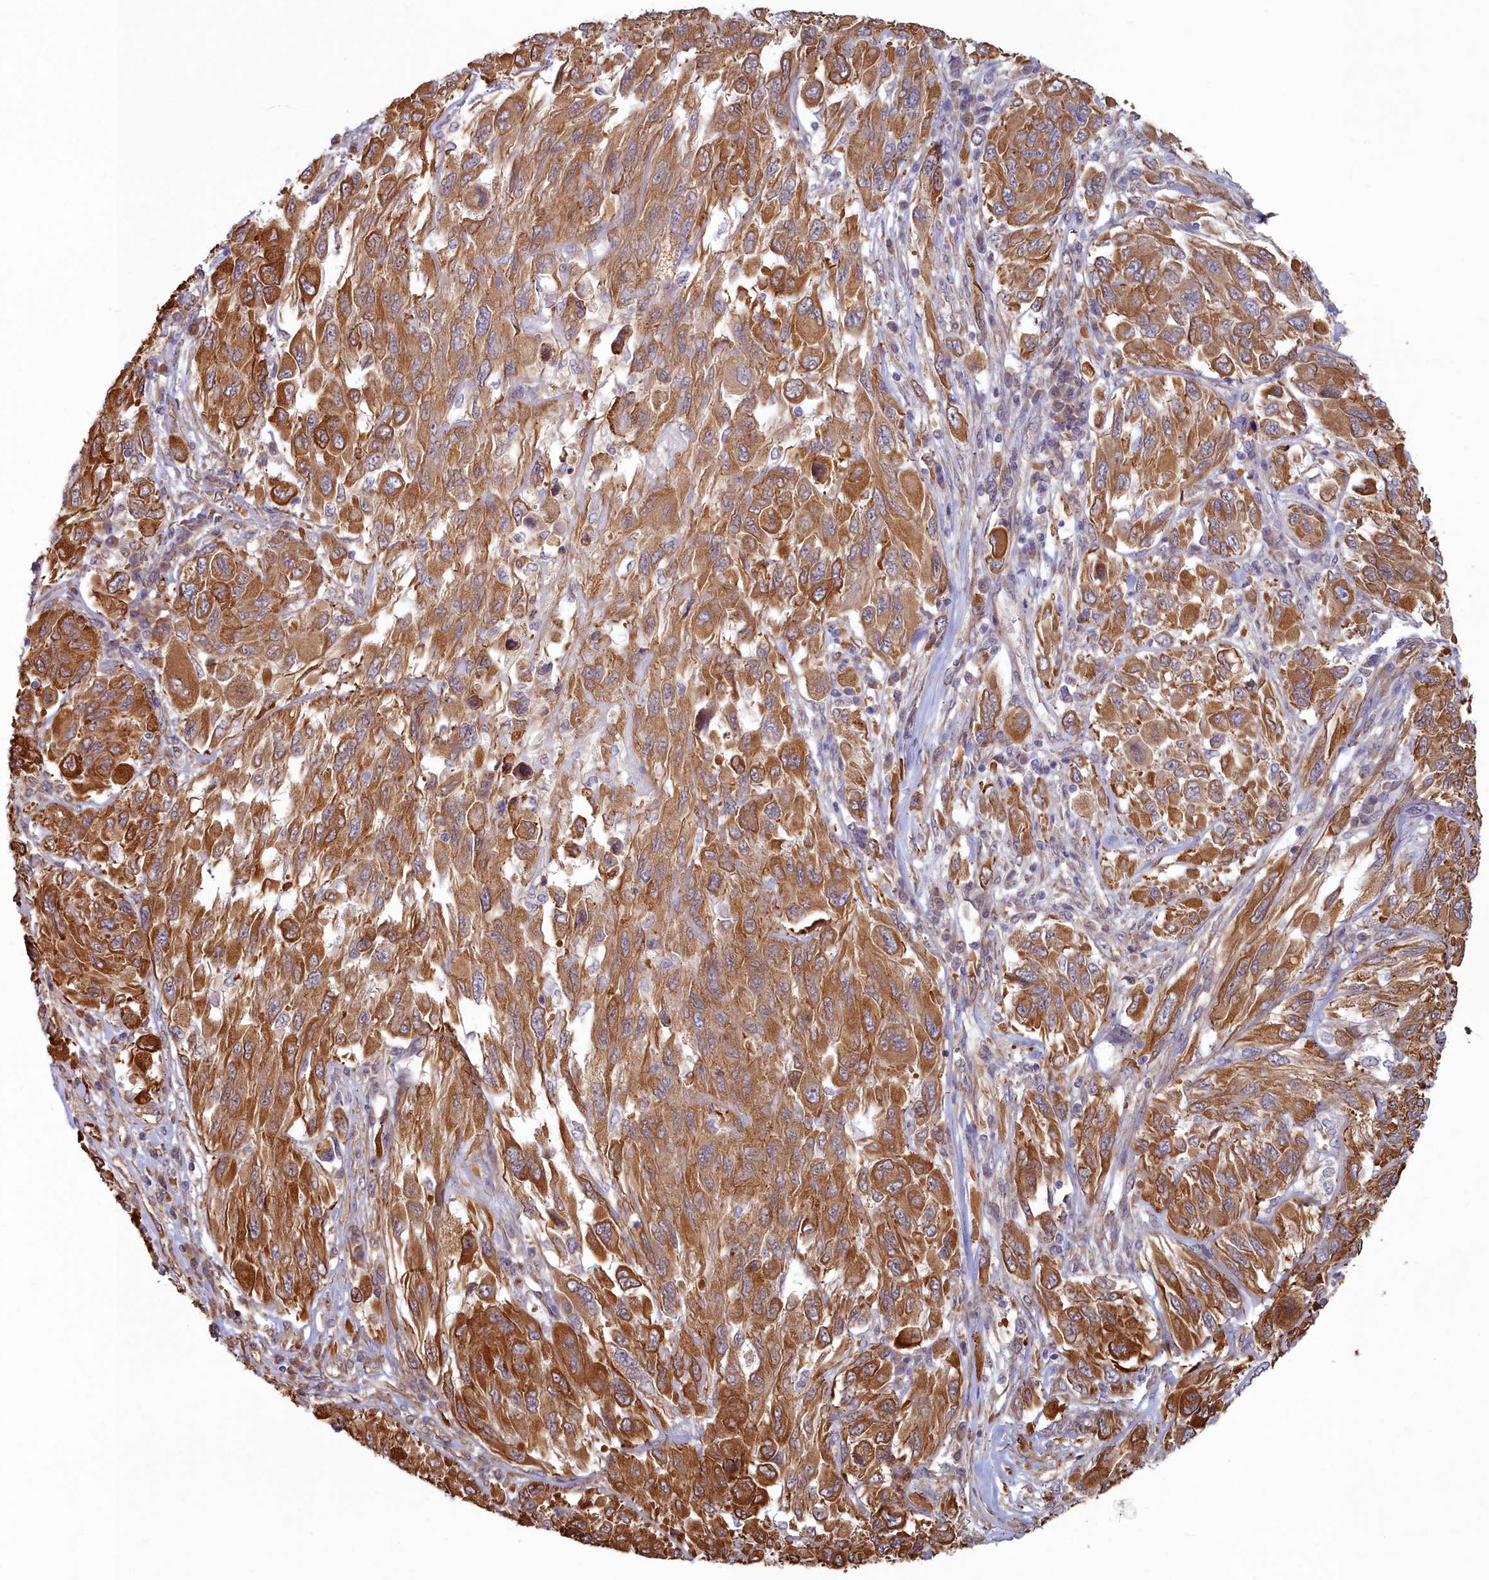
{"staining": {"intensity": "moderate", "quantity": ">75%", "location": "cytoplasmic/membranous"}, "tissue": "melanoma", "cell_type": "Tumor cells", "image_type": "cancer", "snomed": [{"axis": "morphology", "description": "Malignant melanoma, NOS"}, {"axis": "topography", "description": "Skin"}], "caption": "Immunohistochemistry (IHC) micrograph of neoplastic tissue: human malignant melanoma stained using immunohistochemistry (IHC) displays medium levels of moderate protein expression localized specifically in the cytoplasmic/membranous of tumor cells, appearing as a cytoplasmic/membranous brown color.", "gene": "MAK16", "patient": {"sex": "female", "age": 91}}